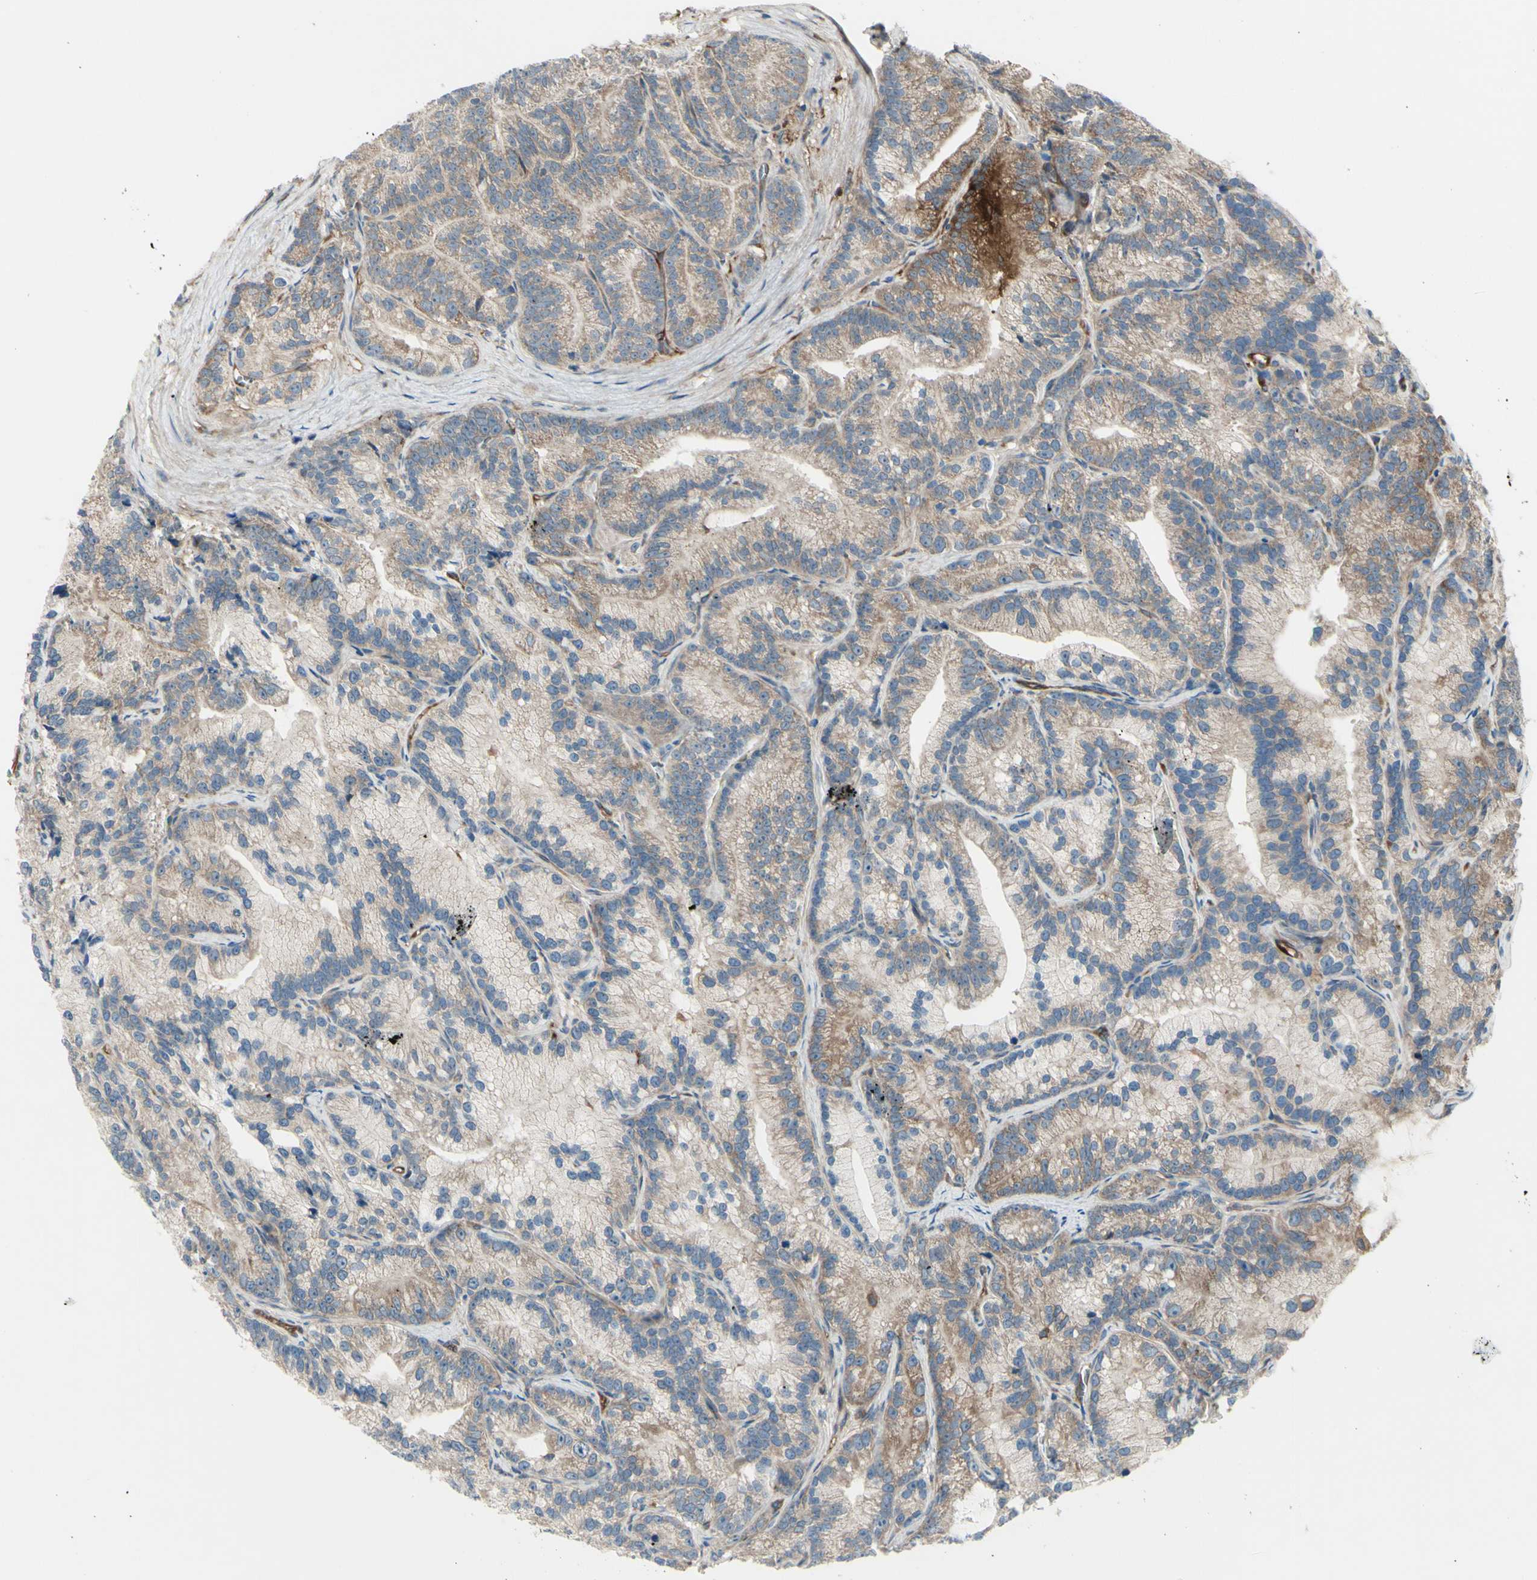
{"staining": {"intensity": "moderate", "quantity": "25%-75%", "location": "cytoplasmic/membranous"}, "tissue": "prostate cancer", "cell_type": "Tumor cells", "image_type": "cancer", "snomed": [{"axis": "morphology", "description": "Adenocarcinoma, Low grade"}, {"axis": "topography", "description": "Prostate"}], "caption": "A histopathology image showing moderate cytoplasmic/membranous expression in approximately 25%-75% of tumor cells in low-grade adenocarcinoma (prostate), as visualized by brown immunohistochemical staining.", "gene": "IGSF9B", "patient": {"sex": "male", "age": 89}}